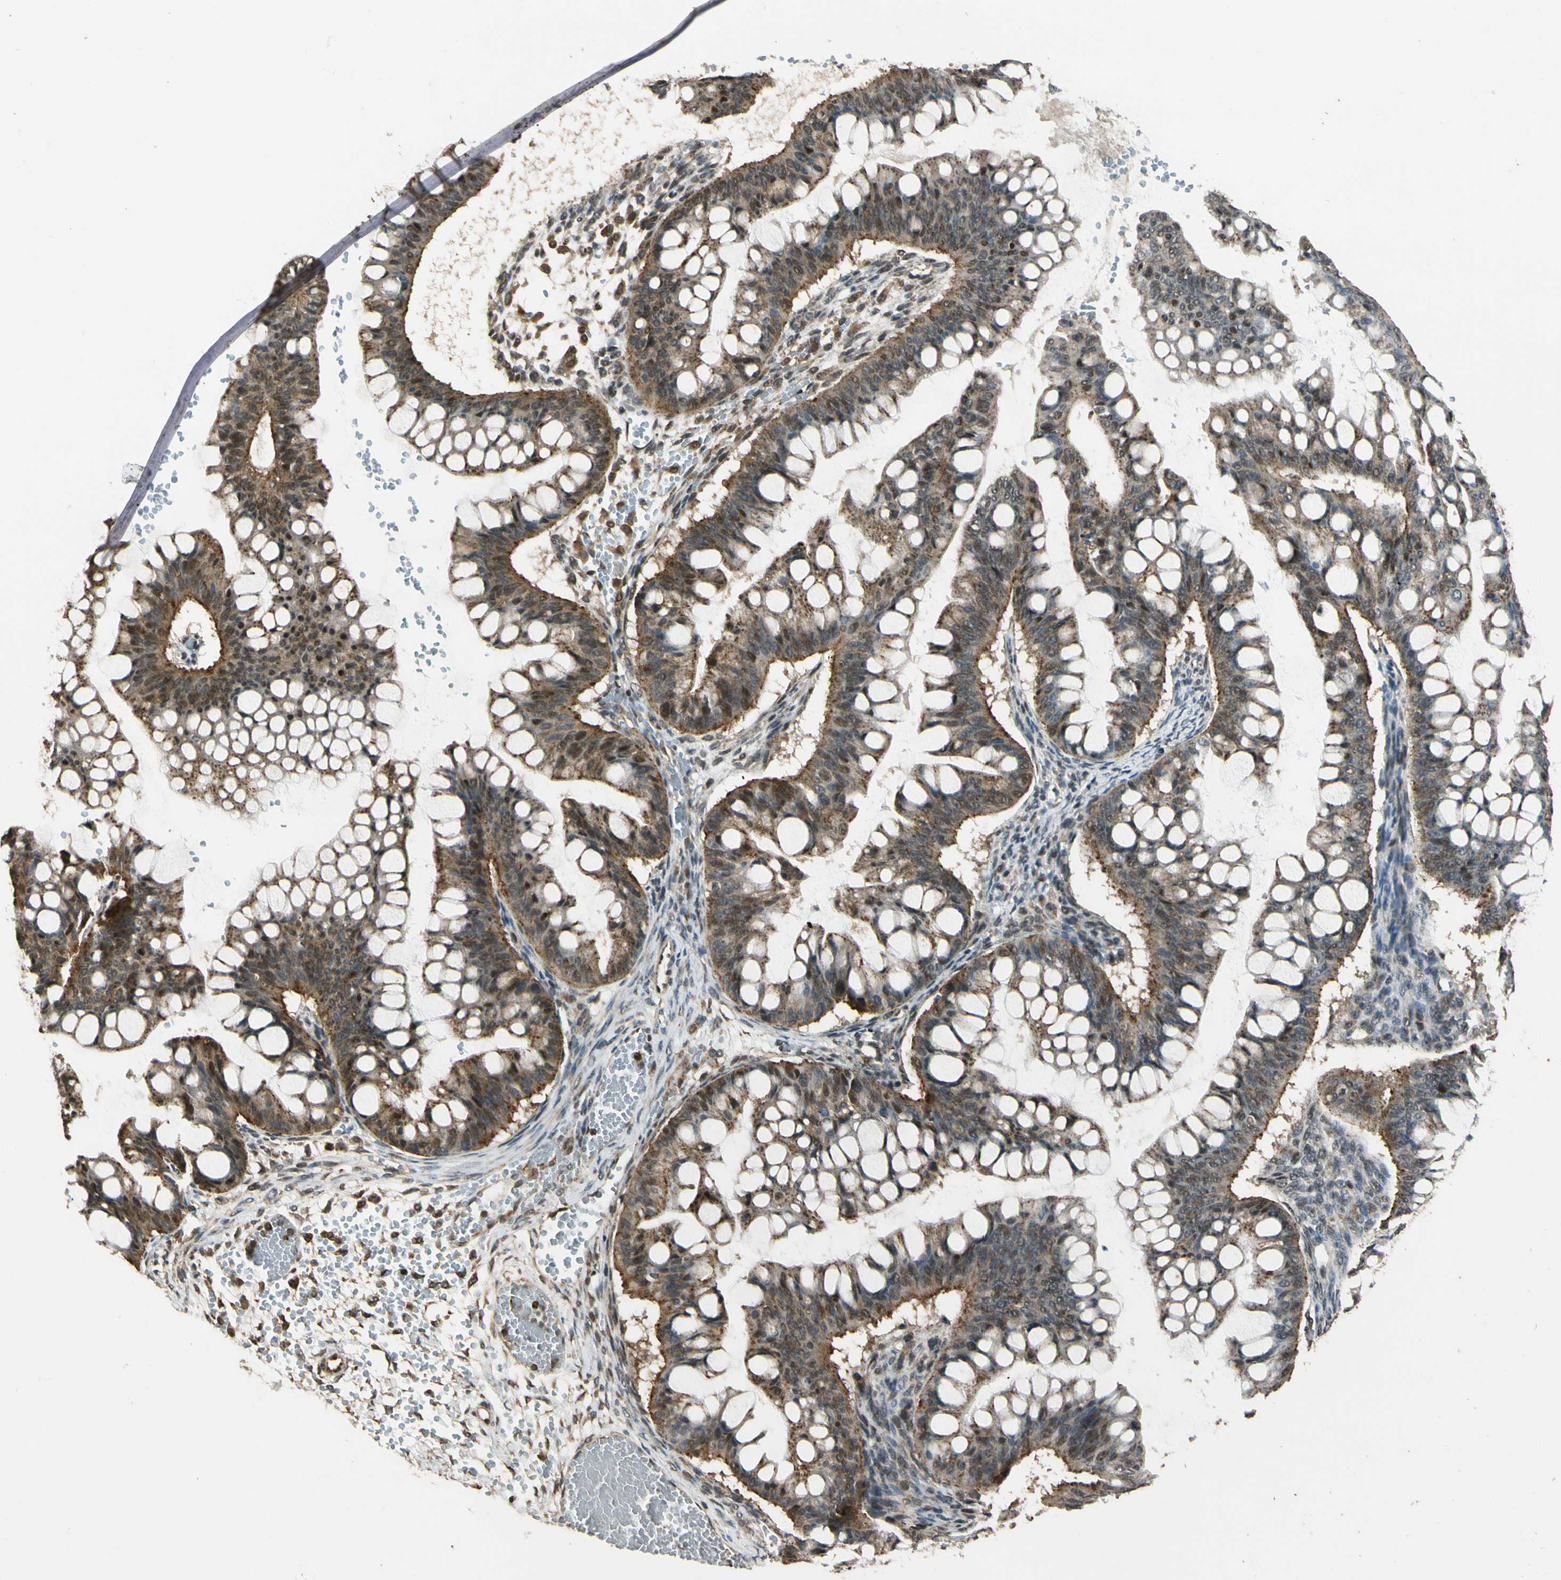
{"staining": {"intensity": "moderate", "quantity": ">75%", "location": "cytoplasmic/membranous"}, "tissue": "ovarian cancer", "cell_type": "Tumor cells", "image_type": "cancer", "snomed": [{"axis": "morphology", "description": "Cystadenocarcinoma, mucinous, NOS"}, {"axis": "topography", "description": "Ovary"}], "caption": "Immunohistochemical staining of human ovarian cancer exhibits medium levels of moderate cytoplasmic/membranous protein expression in approximately >75% of tumor cells. Immunohistochemistry (ihc) stains the protein of interest in brown and the nuclei are stained blue.", "gene": "LAMTOR1", "patient": {"sex": "female", "age": 73}}